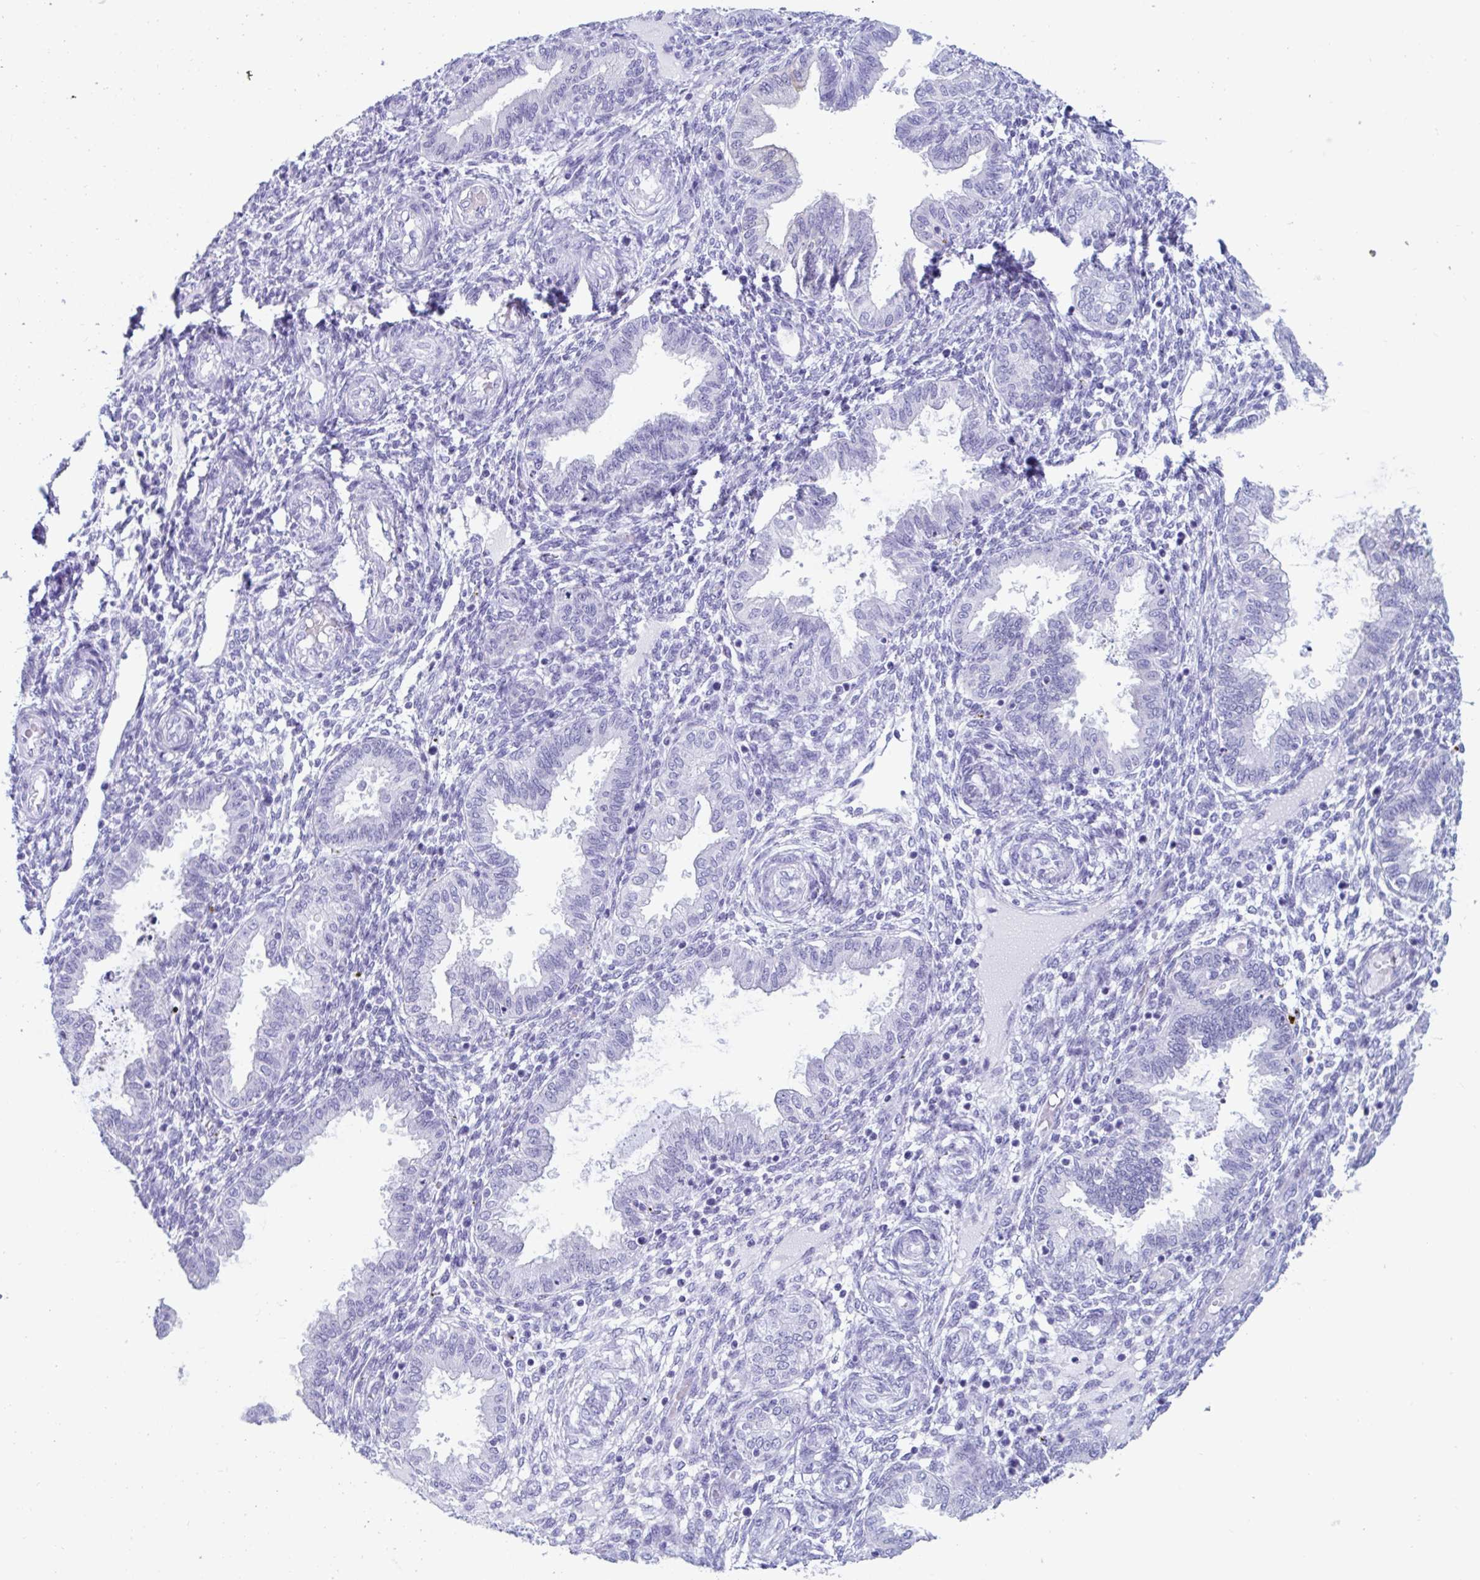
{"staining": {"intensity": "negative", "quantity": "none", "location": "none"}, "tissue": "endometrium", "cell_type": "Cells in endometrial stroma", "image_type": "normal", "snomed": [{"axis": "morphology", "description": "Normal tissue, NOS"}, {"axis": "topography", "description": "Endometrium"}], "caption": "Cells in endometrial stroma show no significant positivity in benign endometrium.", "gene": "GKN2", "patient": {"sex": "female", "age": 33}}